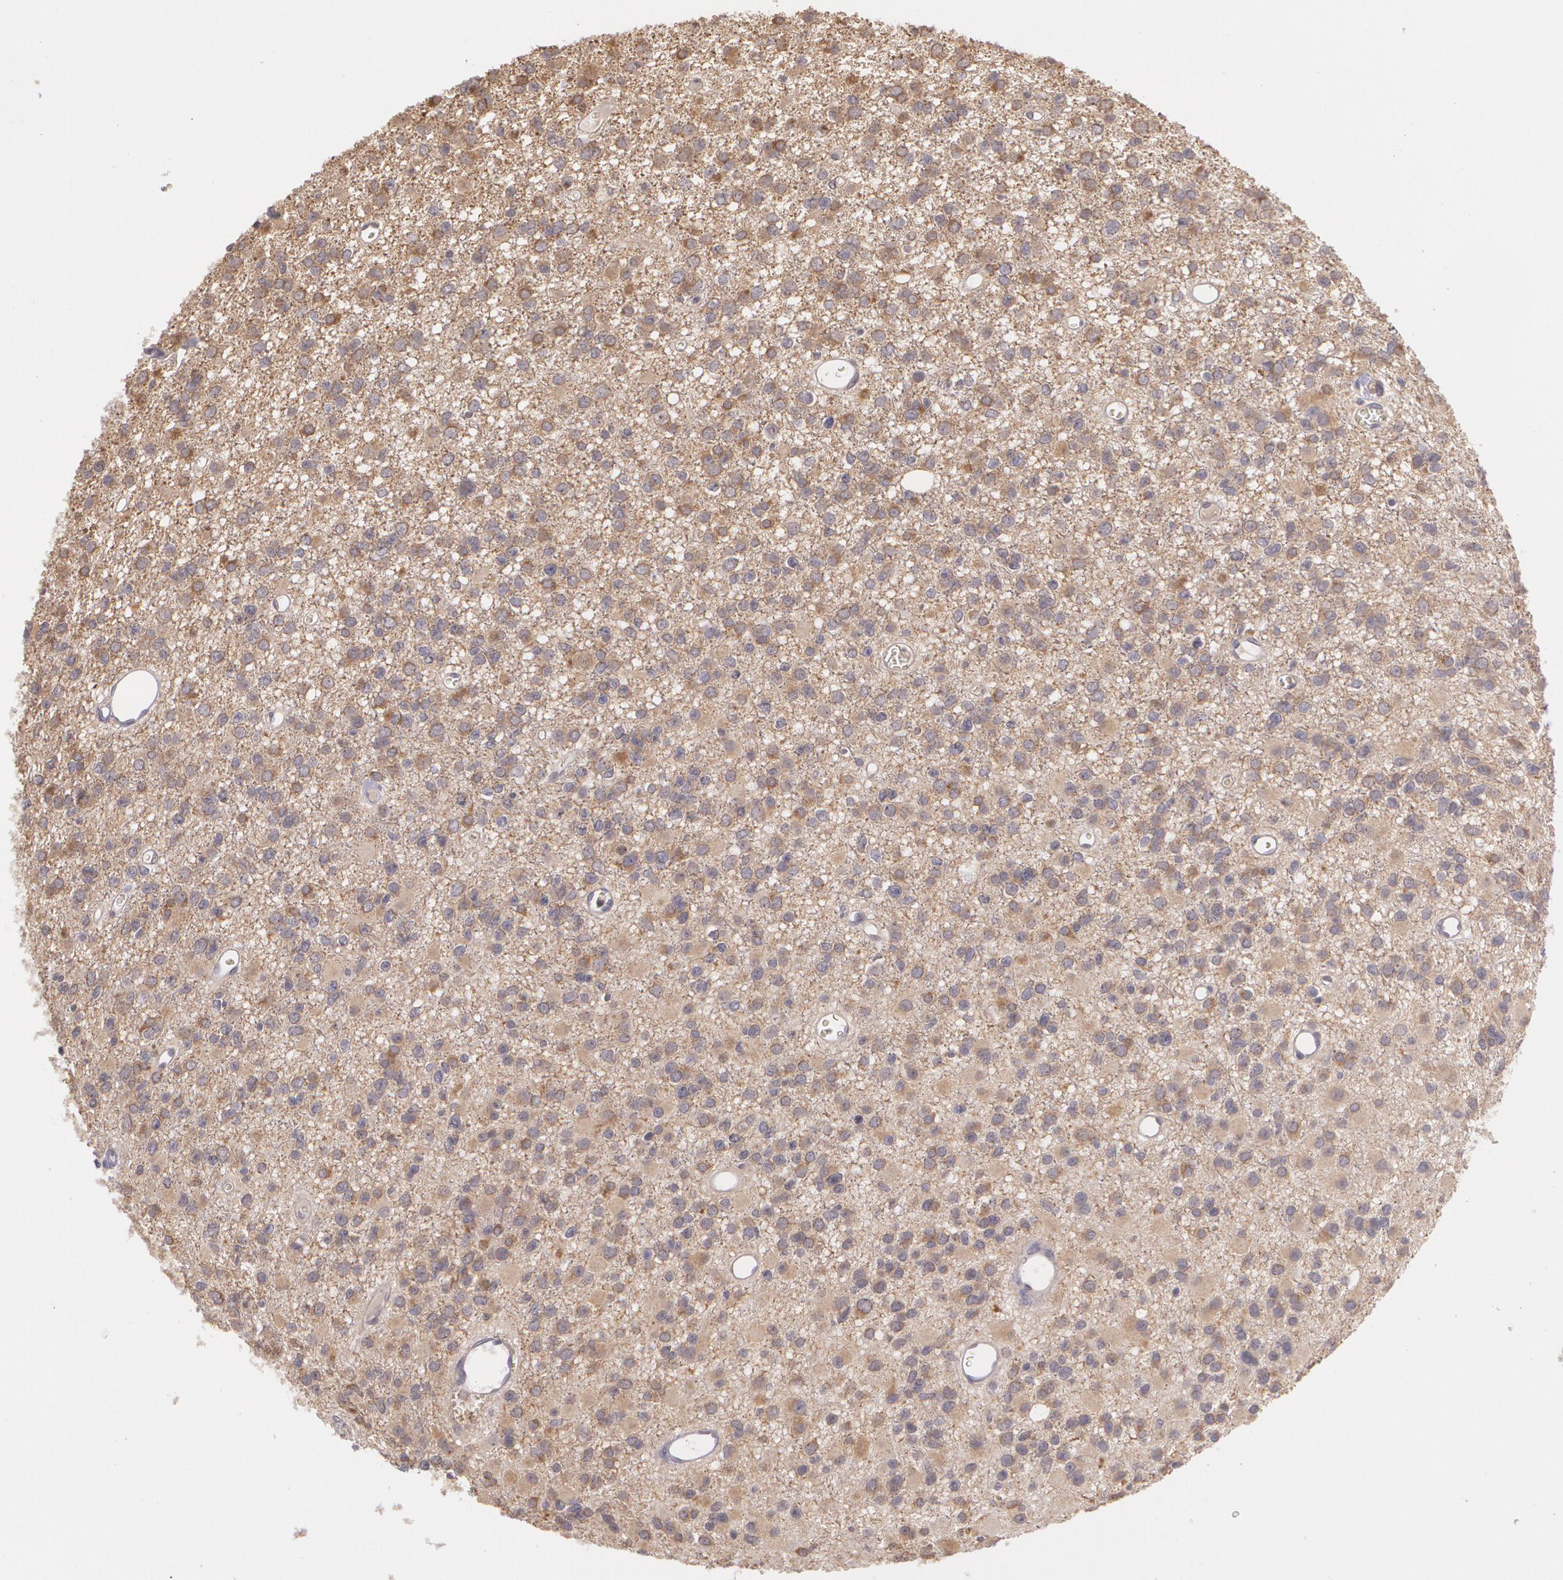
{"staining": {"intensity": "negative", "quantity": "none", "location": "none"}, "tissue": "glioma", "cell_type": "Tumor cells", "image_type": "cancer", "snomed": [{"axis": "morphology", "description": "Glioma, malignant, Low grade"}, {"axis": "topography", "description": "Brain"}], "caption": "High power microscopy histopathology image of an IHC image of low-grade glioma (malignant), revealing no significant positivity in tumor cells.", "gene": "CCL17", "patient": {"sex": "male", "age": 42}}